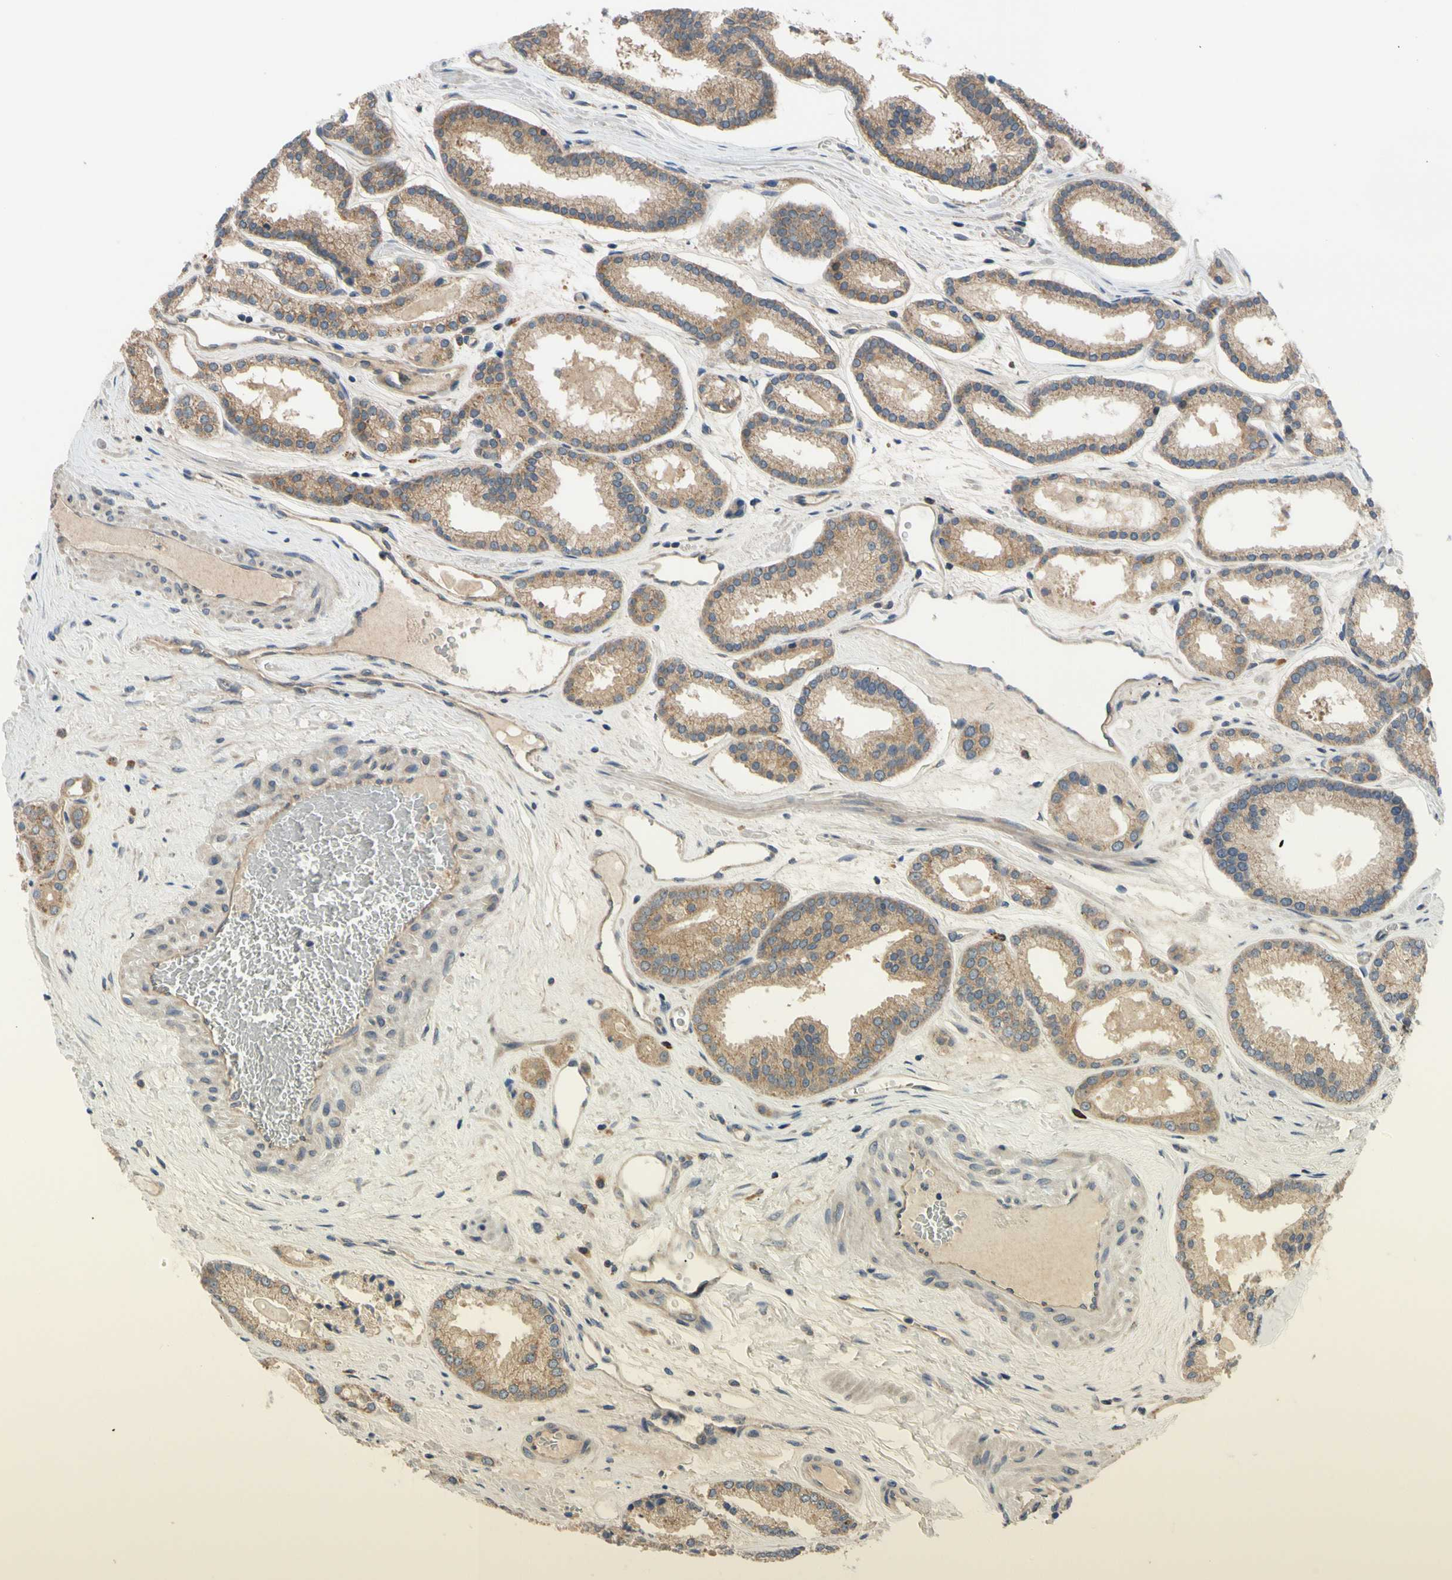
{"staining": {"intensity": "moderate", "quantity": ">75%", "location": "cytoplasmic/membranous"}, "tissue": "prostate cancer", "cell_type": "Tumor cells", "image_type": "cancer", "snomed": [{"axis": "morphology", "description": "Adenocarcinoma, Low grade"}, {"axis": "topography", "description": "Prostate"}], "caption": "Protein staining by IHC displays moderate cytoplasmic/membranous expression in approximately >75% of tumor cells in prostate cancer (low-grade adenocarcinoma).", "gene": "MBTPS2", "patient": {"sex": "male", "age": 59}}